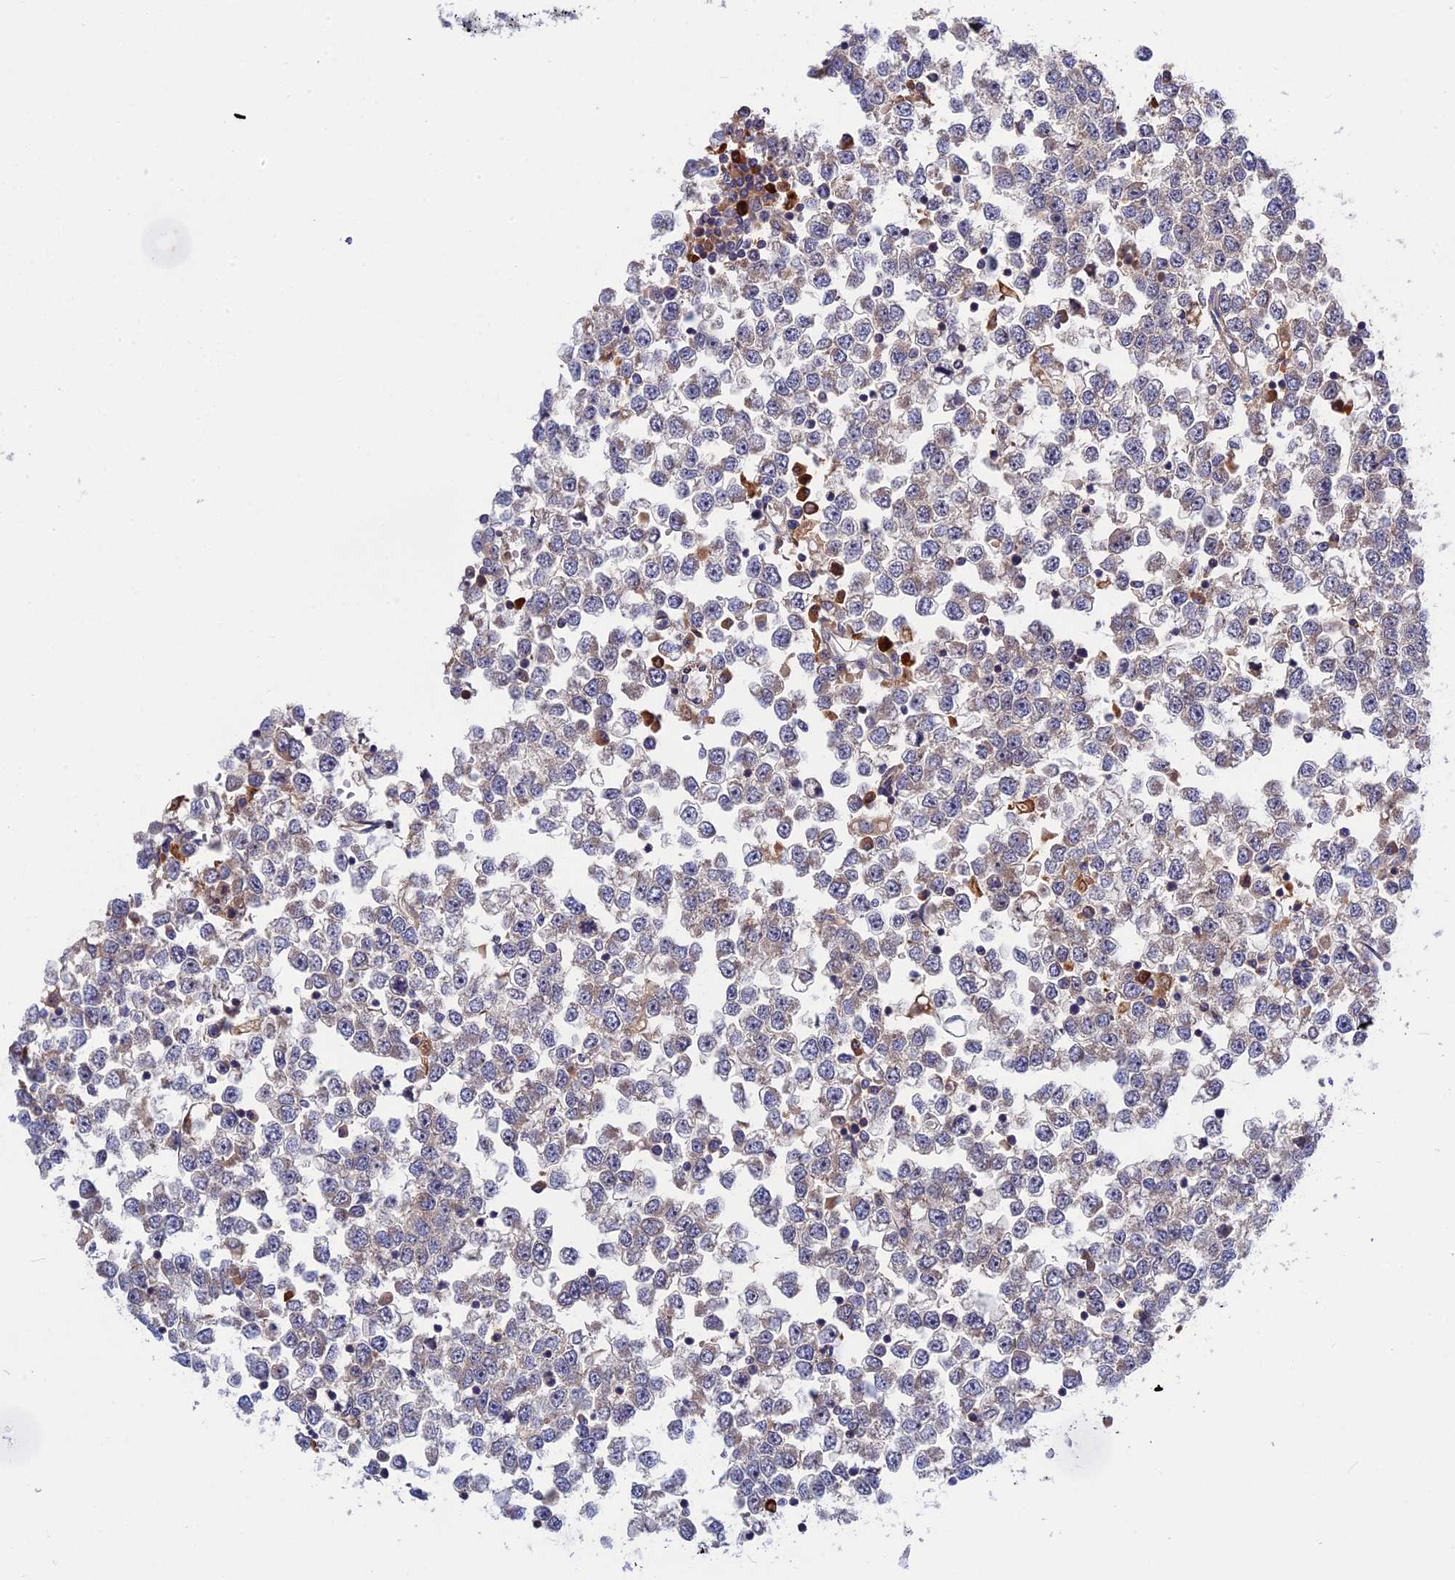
{"staining": {"intensity": "negative", "quantity": "none", "location": "none"}, "tissue": "testis cancer", "cell_type": "Tumor cells", "image_type": "cancer", "snomed": [{"axis": "morphology", "description": "Seminoma, NOS"}, {"axis": "topography", "description": "Testis"}], "caption": "Immunohistochemistry micrograph of neoplastic tissue: testis cancer stained with DAB reveals no significant protein staining in tumor cells.", "gene": "CRACD", "patient": {"sex": "male", "age": 65}}